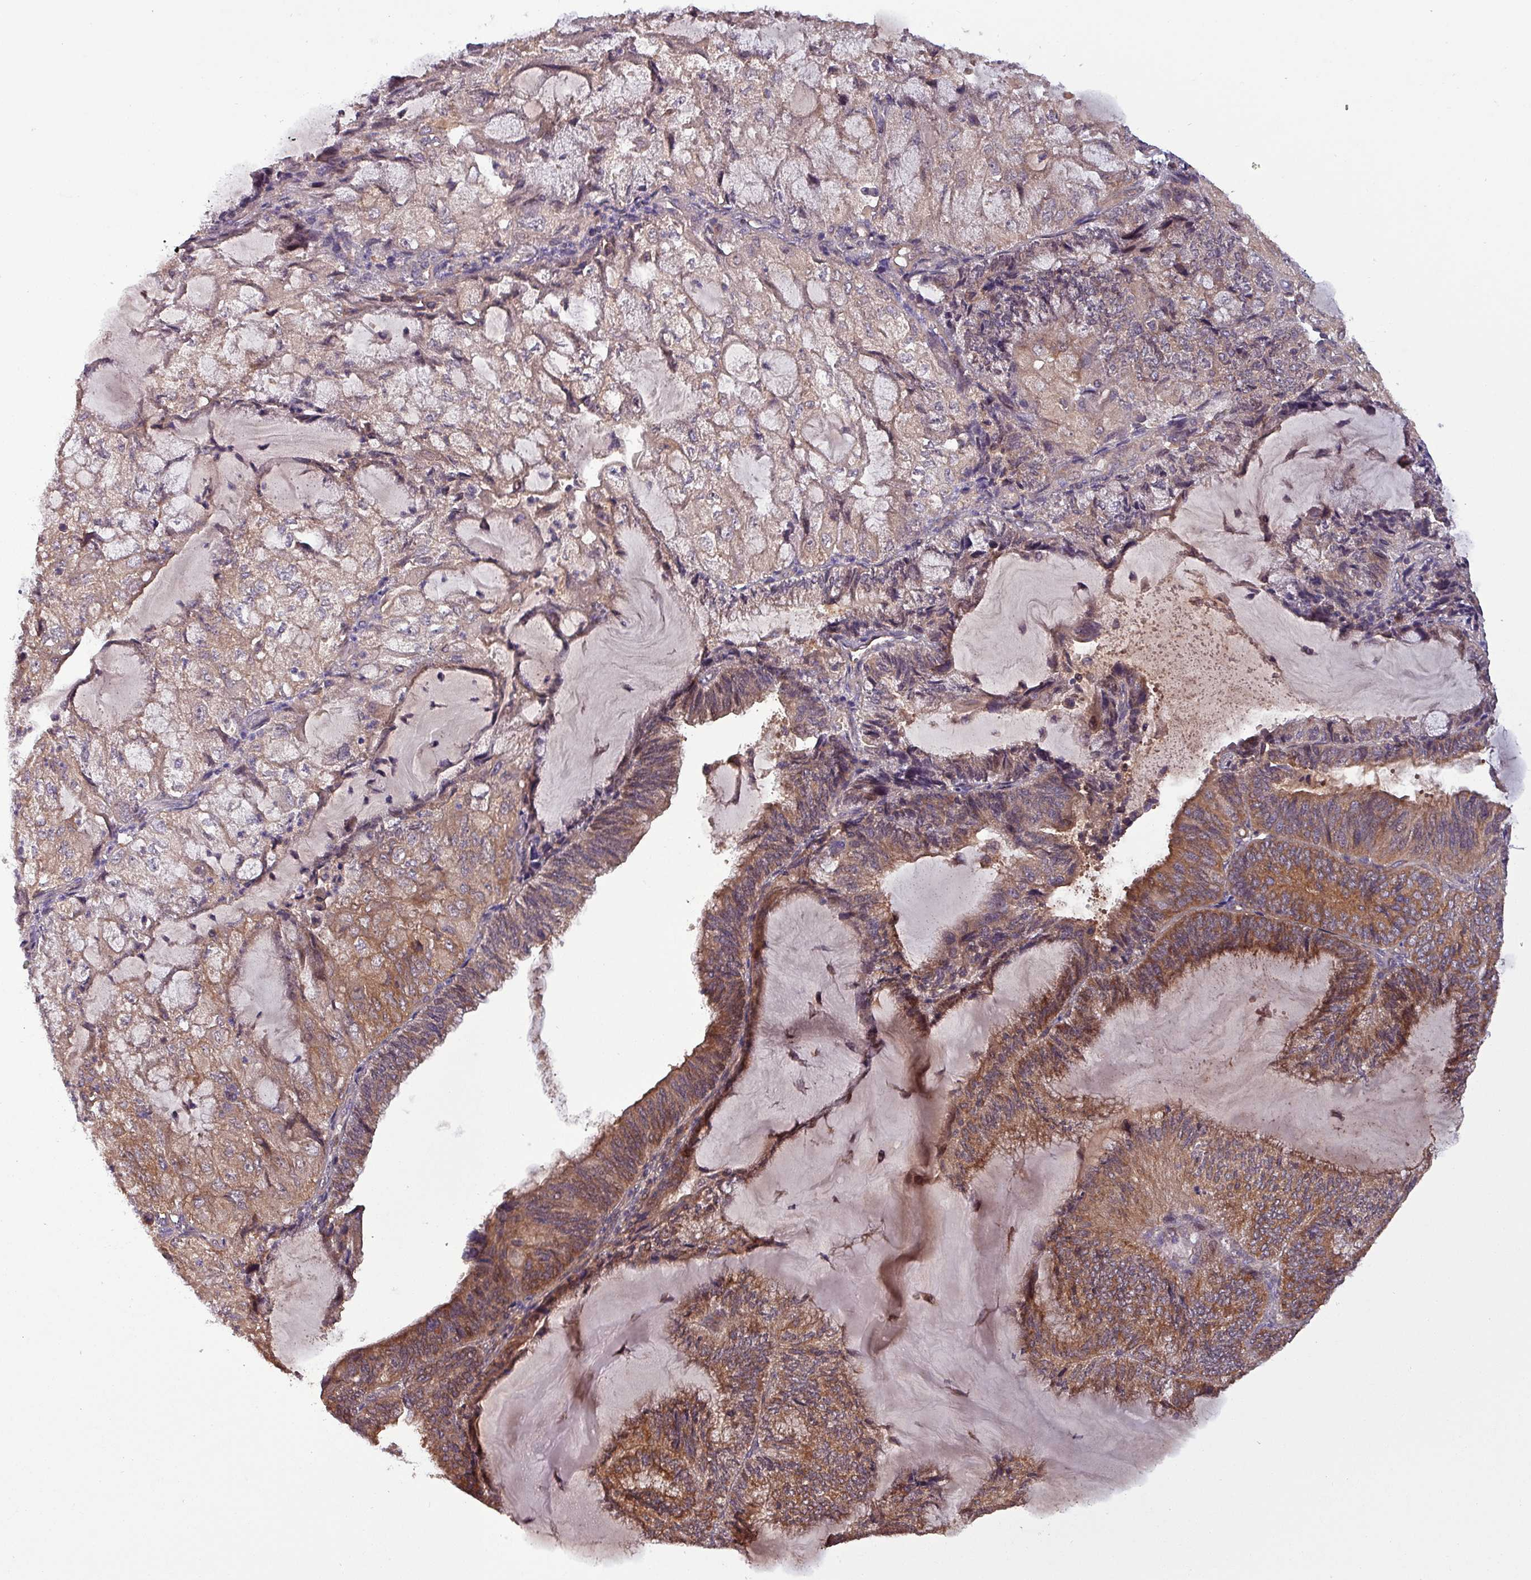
{"staining": {"intensity": "strong", "quantity": "25%-75%", "location": "cytoplasmic/membranous"}, "tissue": "endometrial cancer", "cell_type": "Tumor cells", "image_type": "cancer", "snomed": [{"axis": "morphology", "description": "Adenocarcinoma, NOS"}, {"axis": "topography", "description": "Endometrium"}], "caption": "Immunohistochemistry (IHC) of endometrial cancer (adenocarcinoma) reveals high levels of strong cytoplasmic/membranous staining in about 25%-75% of tumor cells.", "gene": "PAFAH1B2", "patient": {"sex": "female", "age": 81}}